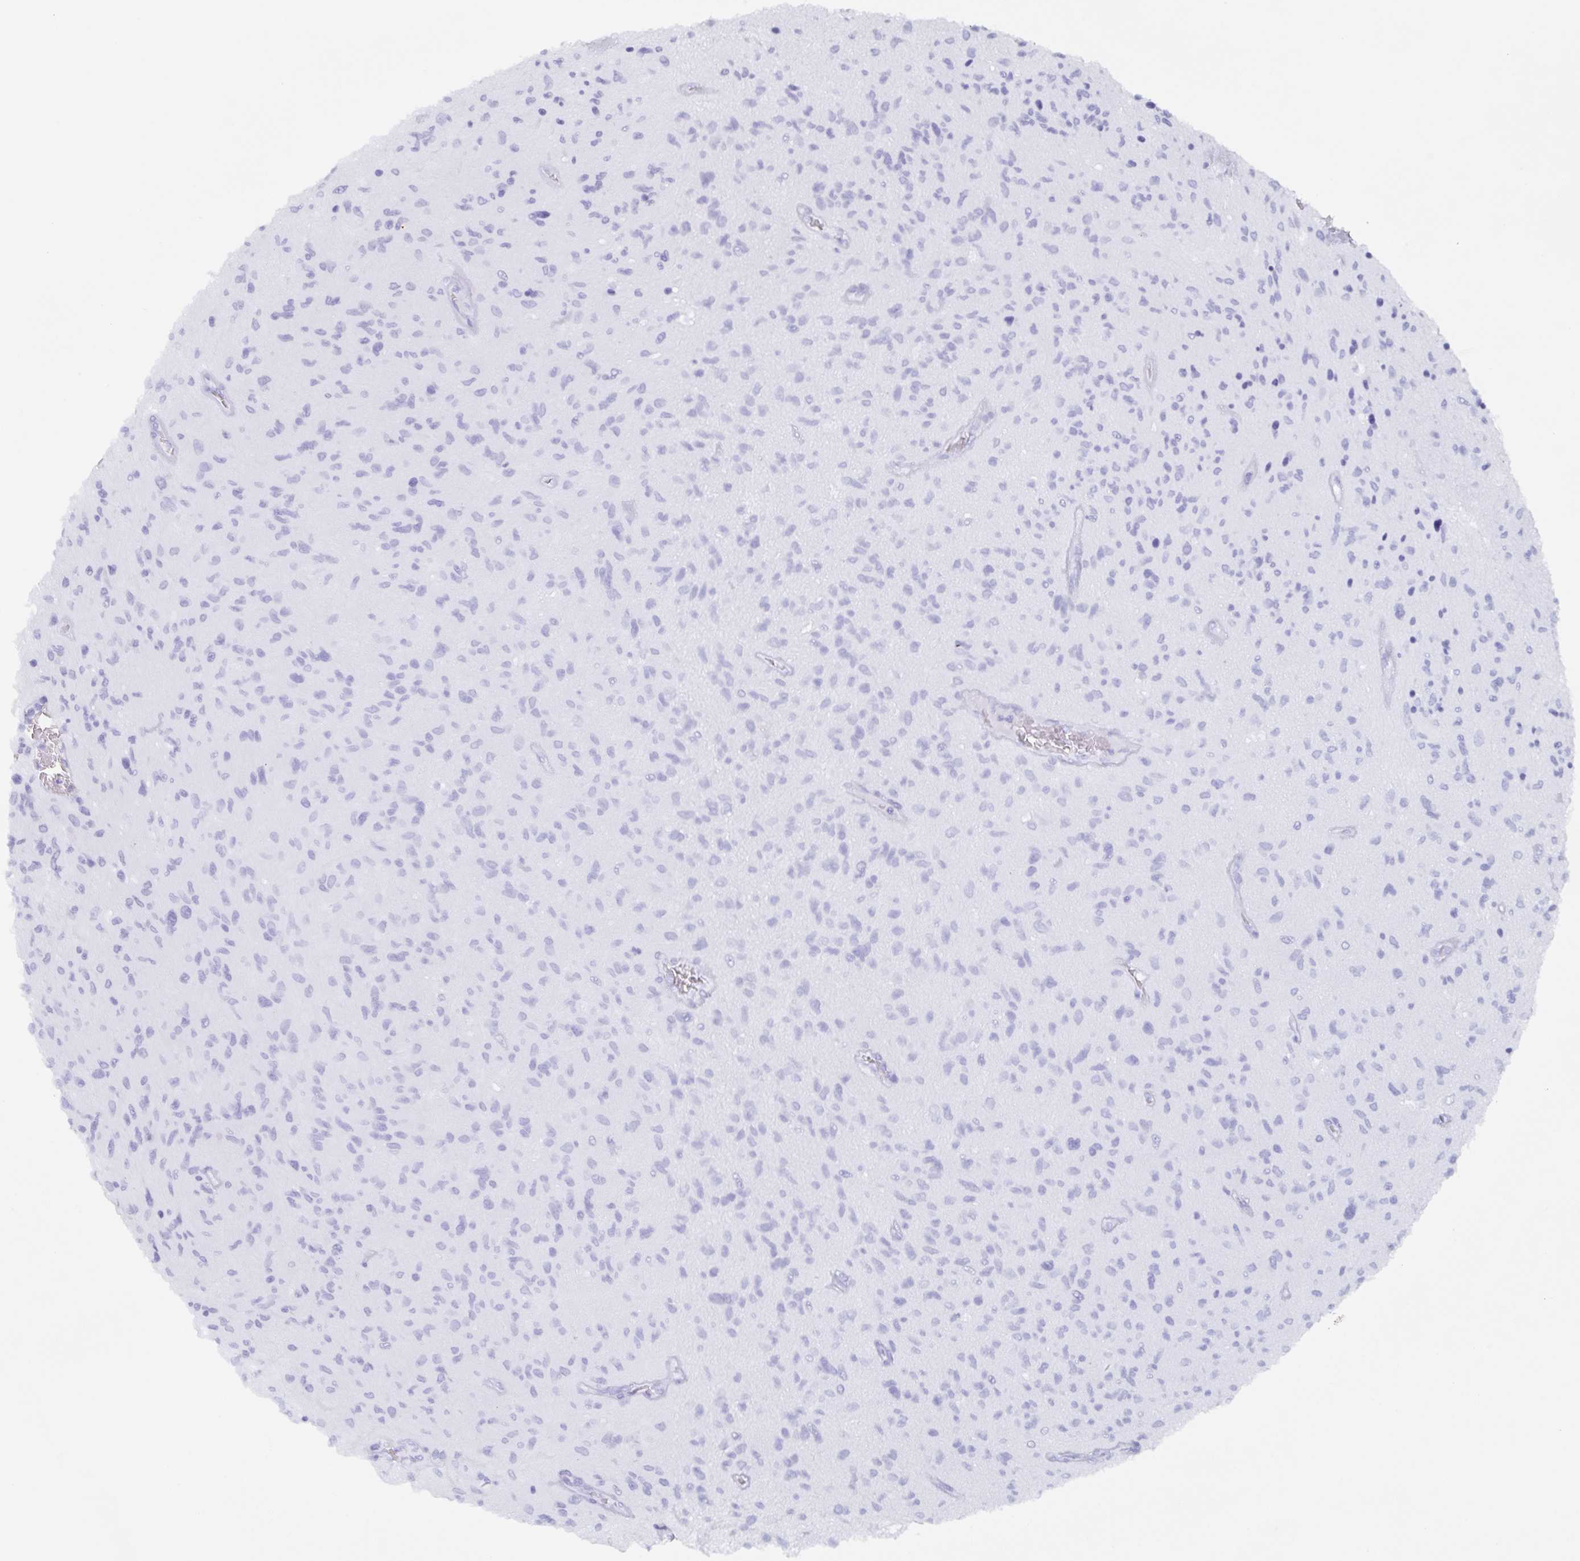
{"staining": {"intensity": "weak", "quantity": "25%-75%", "location": "cytoplasmic/membranous,nuclear"}, "tissue": "glioma", "cell_type": "Tumor cells", "image_type": "cancer", "snomed": [{"axis": "morphology", "description": "Glioma, malignant, High grade"}, {"axis": "topography", "description": "Brain"}], "caption": "Glioma stained for a protein demonstrates weak cytoplasmic/membranous and nuclear positivity in tumor cells. Using DAB (brown) and hematoxylin (blue) stains, captured at high magnification using brightfield microscopy.", "gene": "POU2F3", "patient": {"sex": "male", "age": 54}}